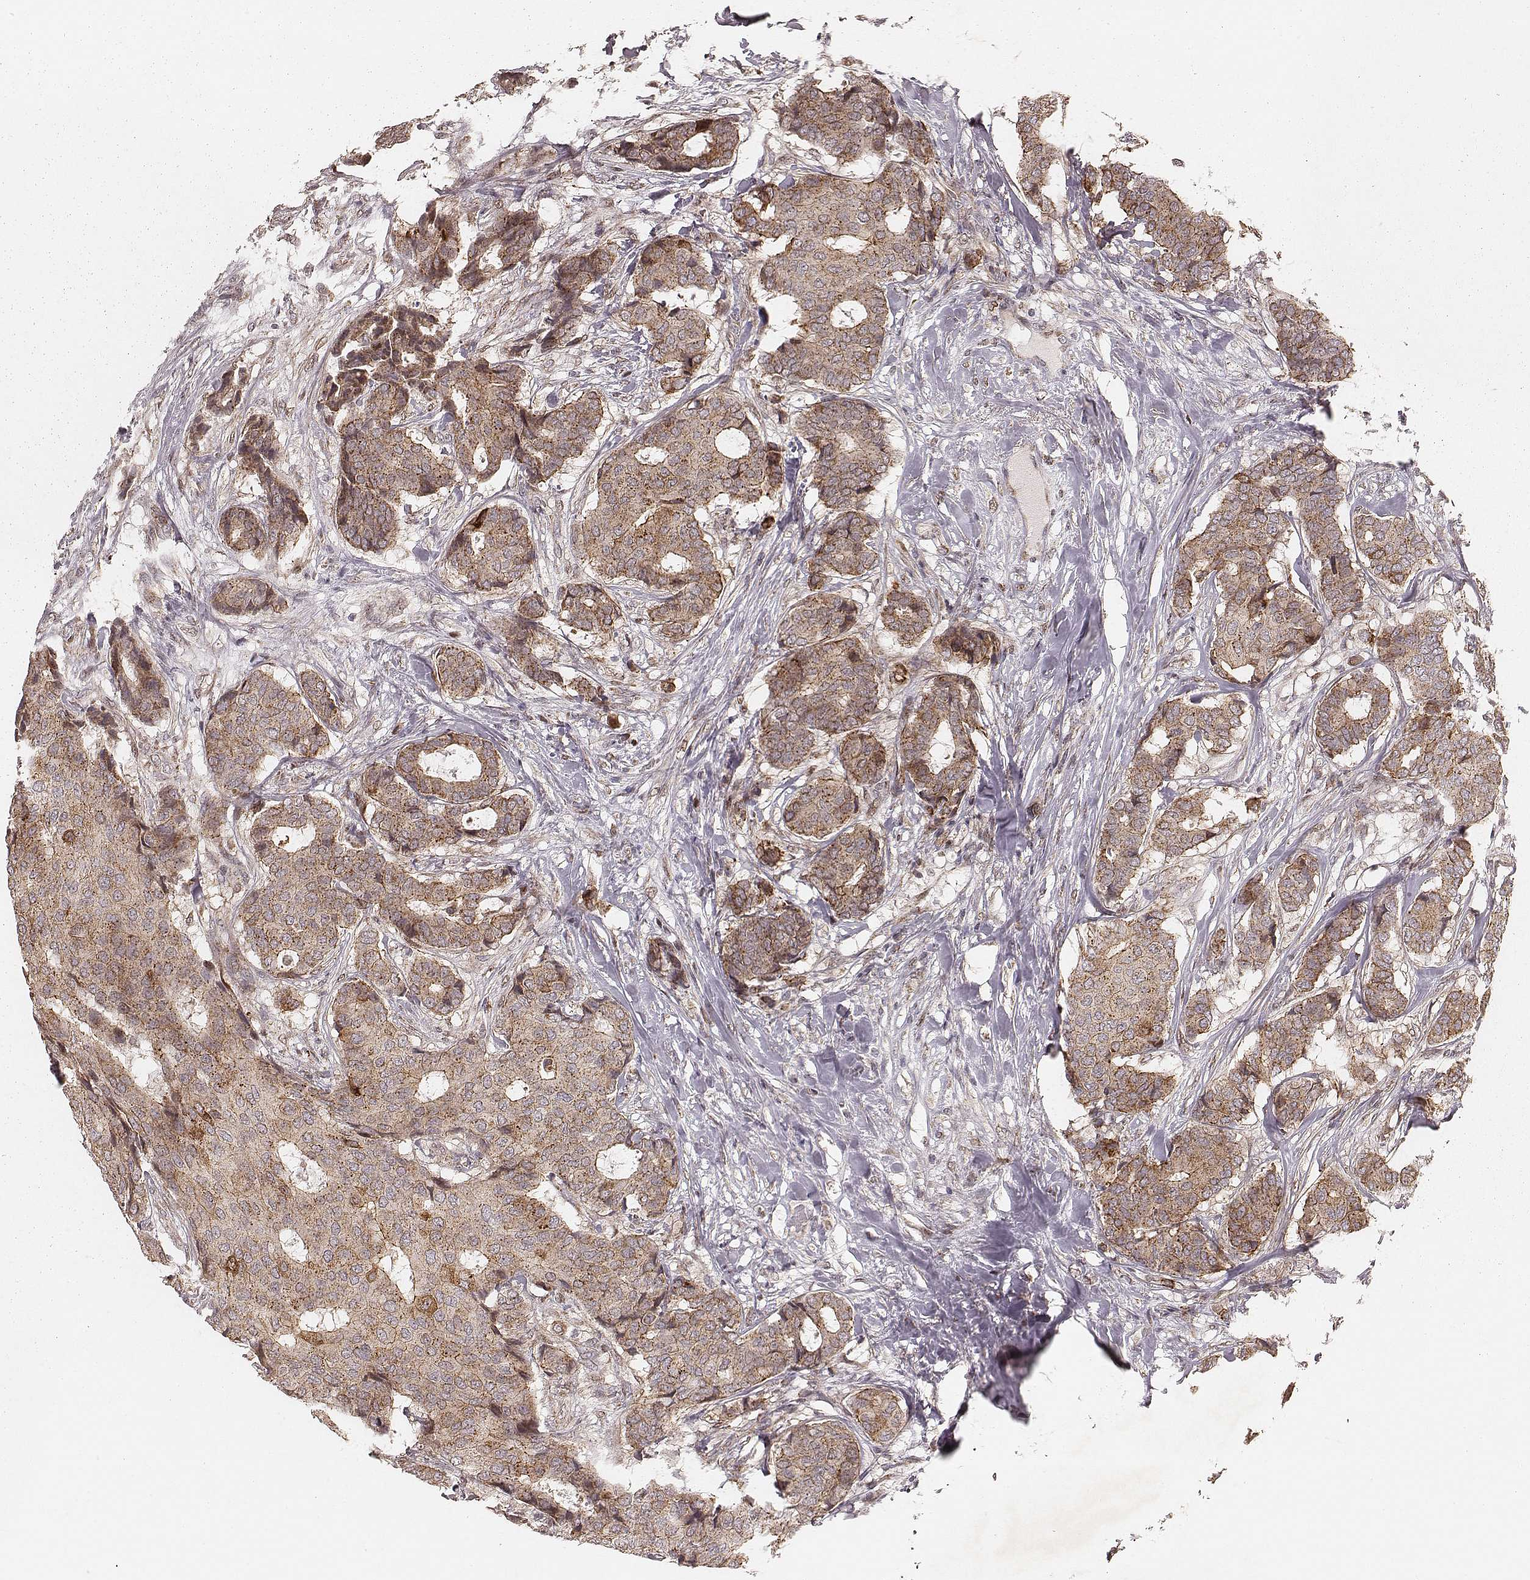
{"staining": {"intensity": "moderate", "quantity": ">75%", "location": "cytoplasmic/membranous"}, "tissue": "breast cancer", "cell_type": "Tumor cells", "image_type": "cancer", "snomed": [{"axis": "morphology", "description": "Duct carcinoma"}, {"axis": "topography", "description": "Breast"}], "caption": "Invasive ductal carcinoma (breast) tissue displays moderate cytoplasmic/membranous positivity in approximately >75% of tumor cells, visualized by immunohistochemistry. Immunohistochemistry stains the protein of interest in brown and the nuclei are stained blue.", "gene": "NDUFA7", "patient": {"sex": "female", "age": 75}}